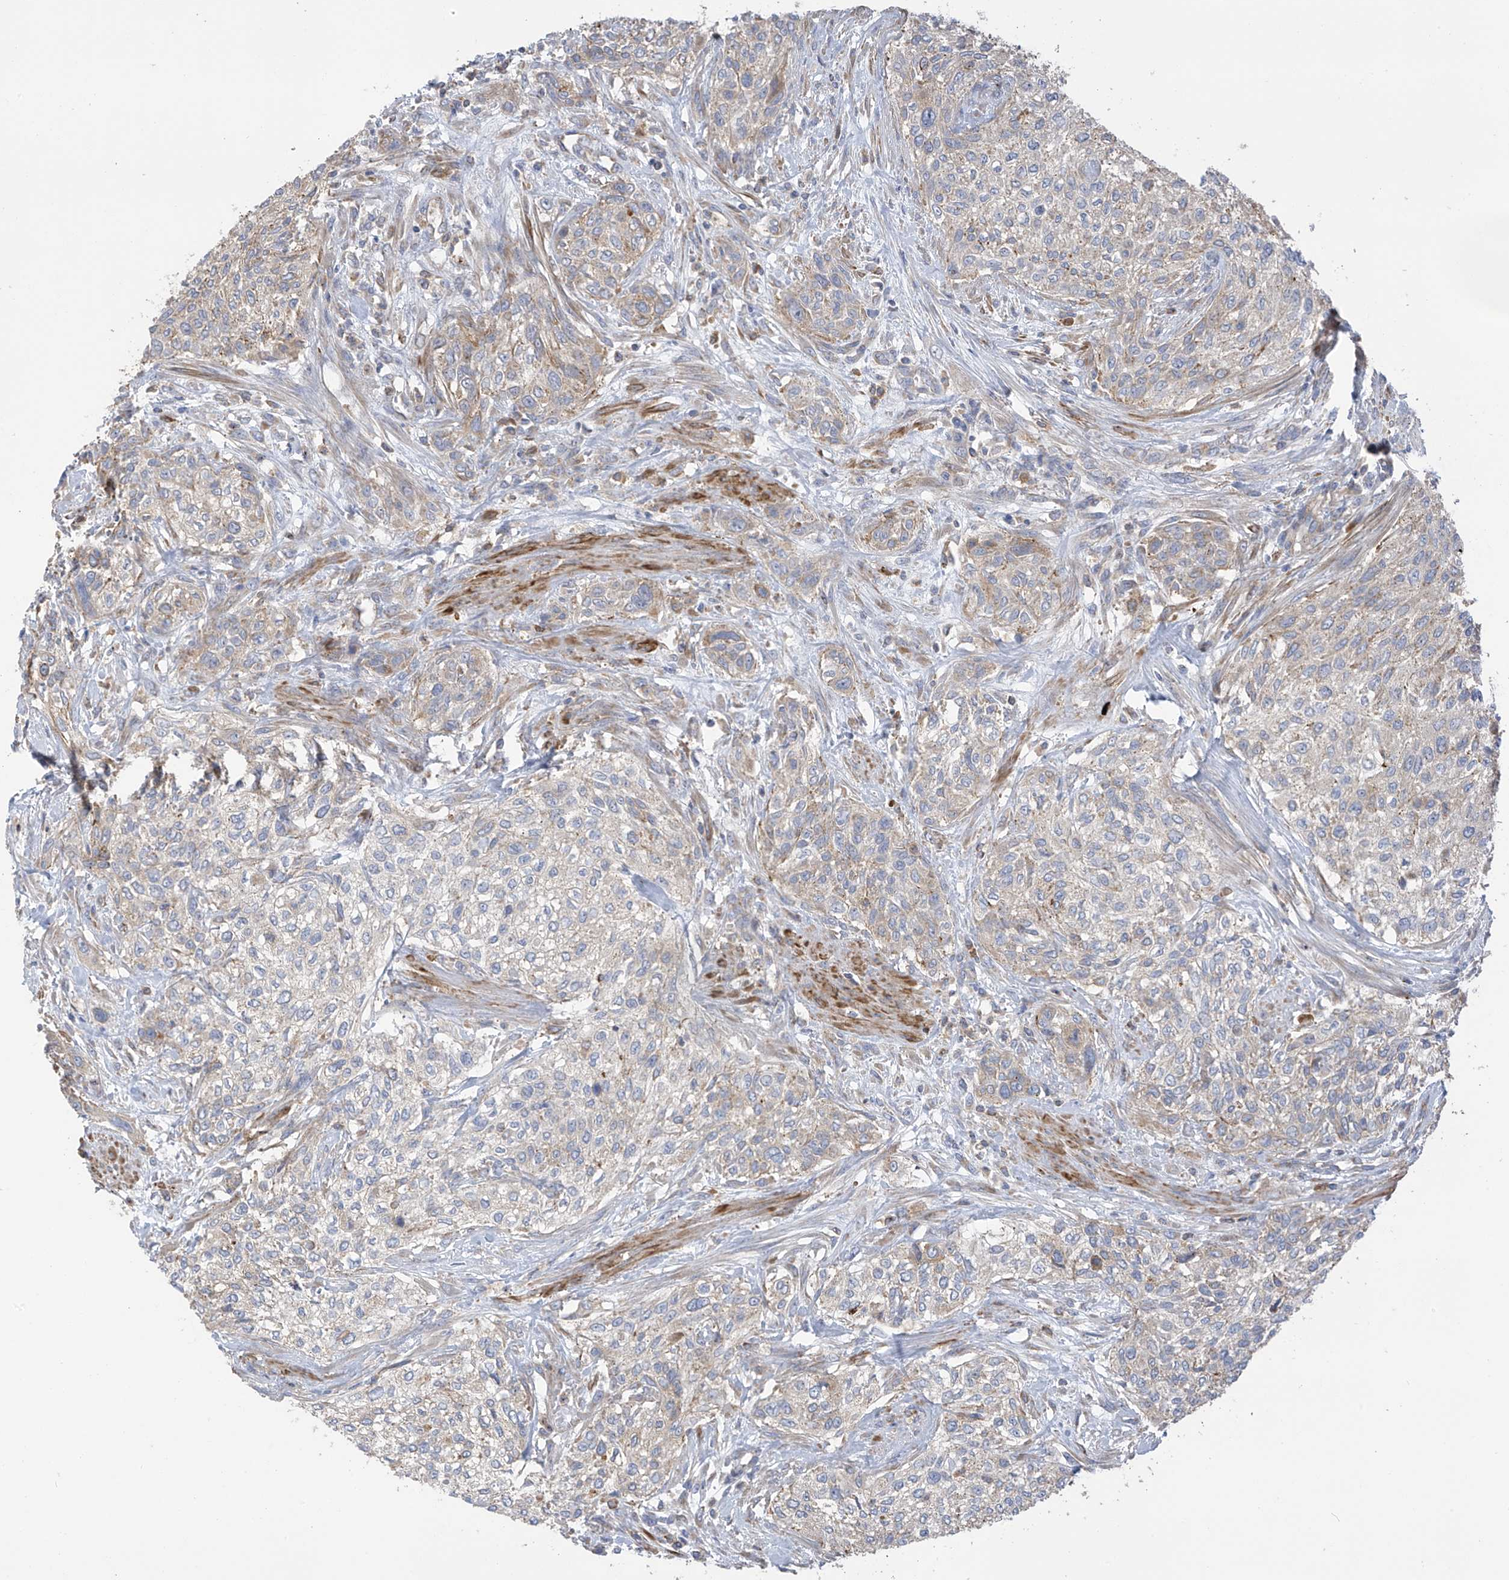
{"staining": {"intensity": "negative", "quantity": "none", "location": "none"}, "tissue": "urothelial cancer", "cell_type": "Tumor cells", "image_type": "cancer", "snomed": [{"axis": "morphology", "description": "Urothelial carcinoma, High grade"}, {"axis": "topography", "description": "Urinary bladder"}], "caption": "Tumor cells show no significant protein positivity in urothelial cancer. (DAB (3,3'-diaminobenzidine) IHC with hematoxylin counter stain).", "gene": "ITM2B", "patient": {"sex": "male", "age": 35}}